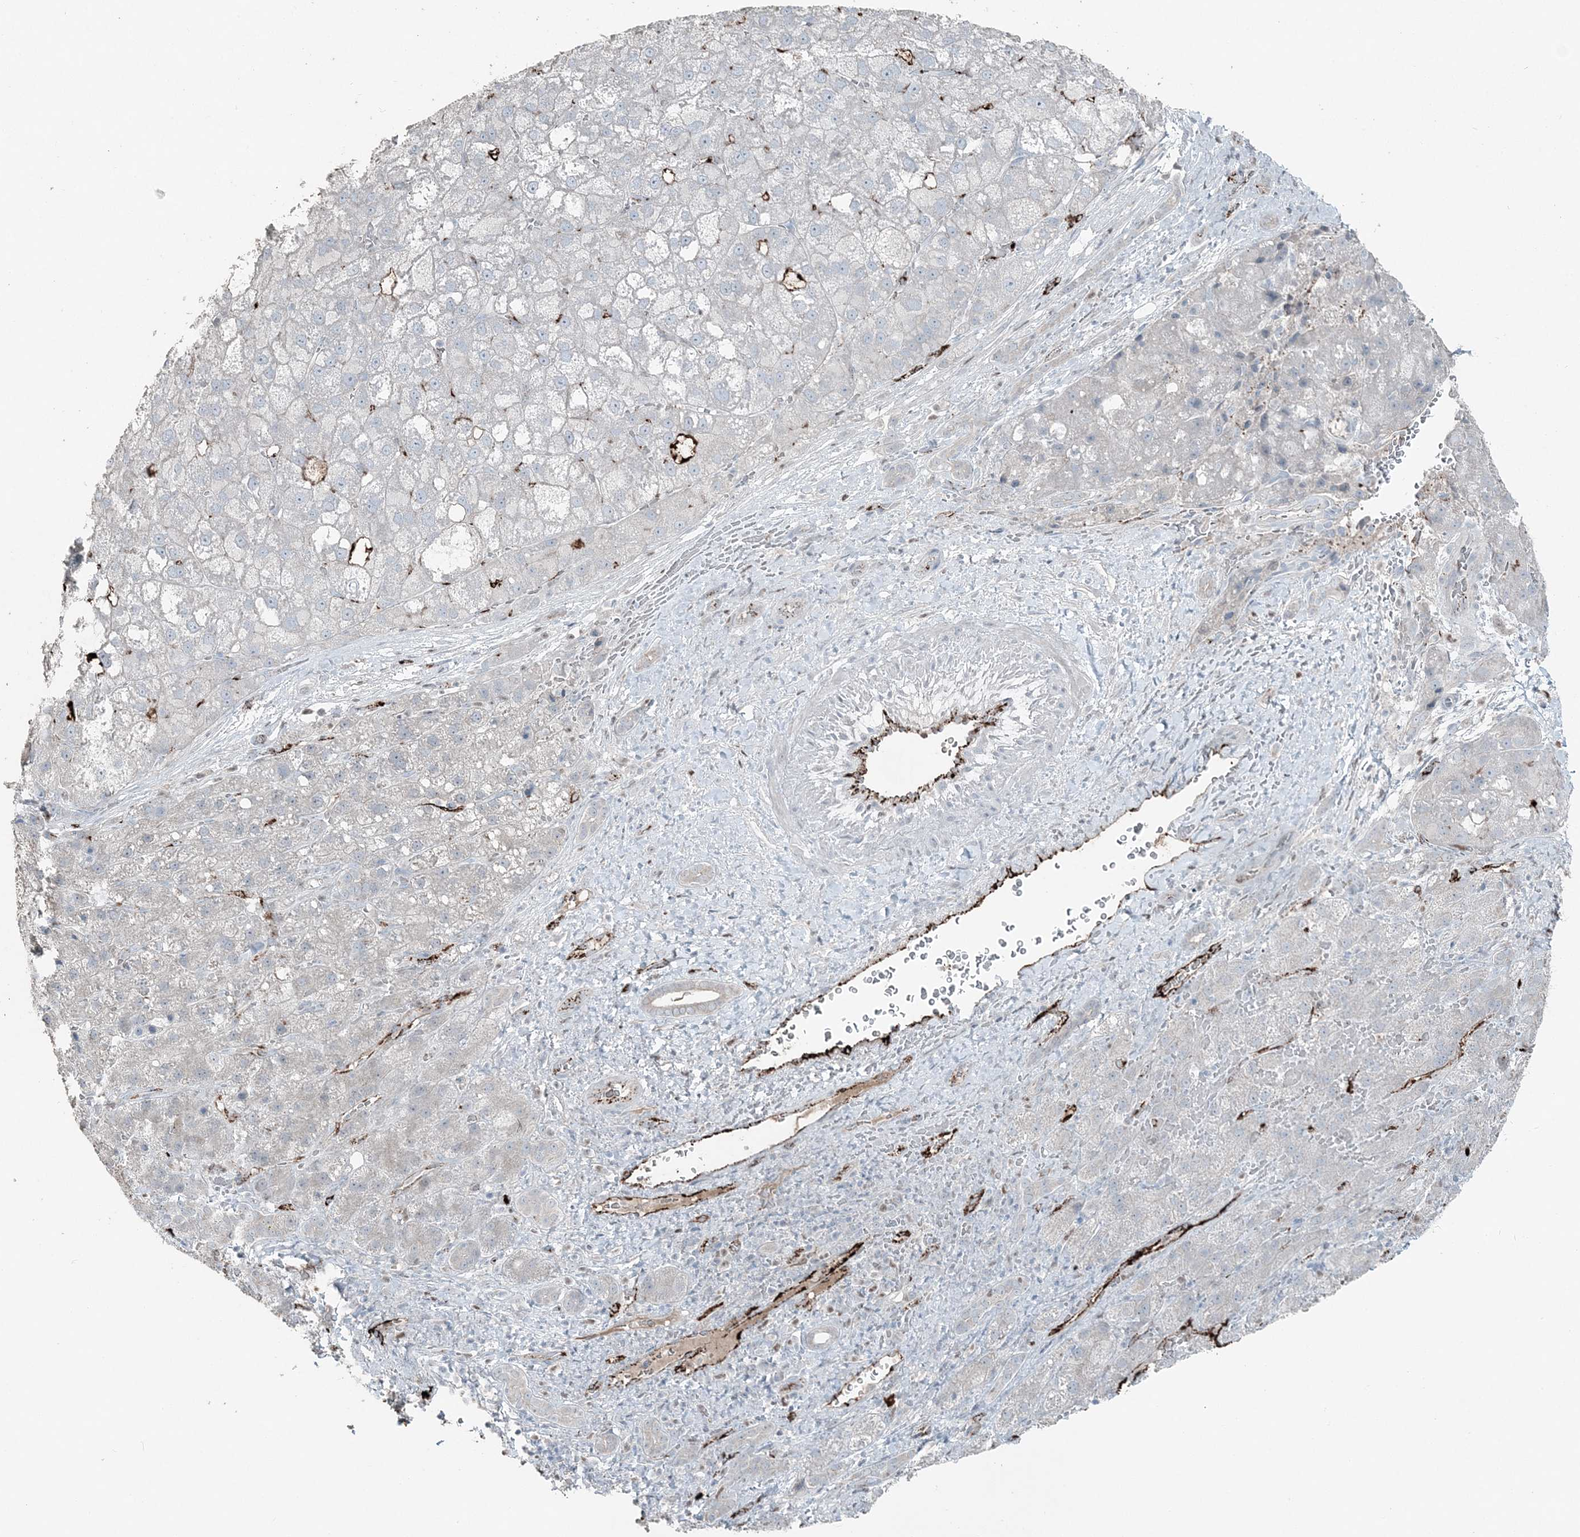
{"staining": {"intensity": "negative", "quantity": "none", "location": "none"}, "tissue": "liver cancer", "cell_type": "Tumor cells", "image_type": "cancer", "snomed": [{"axis": "morphology", "description": "Carcinoma, Hepatocellular, NOS"}, {"axis": "topography", "description": "Liver"}], "caption": "A histopathology image of human liver cancer (hepatocellular carcinoma) is negative for staining in tumor cells.", "gene": "ELOVL7", "patient": {"sex": "male", "age": 57}}